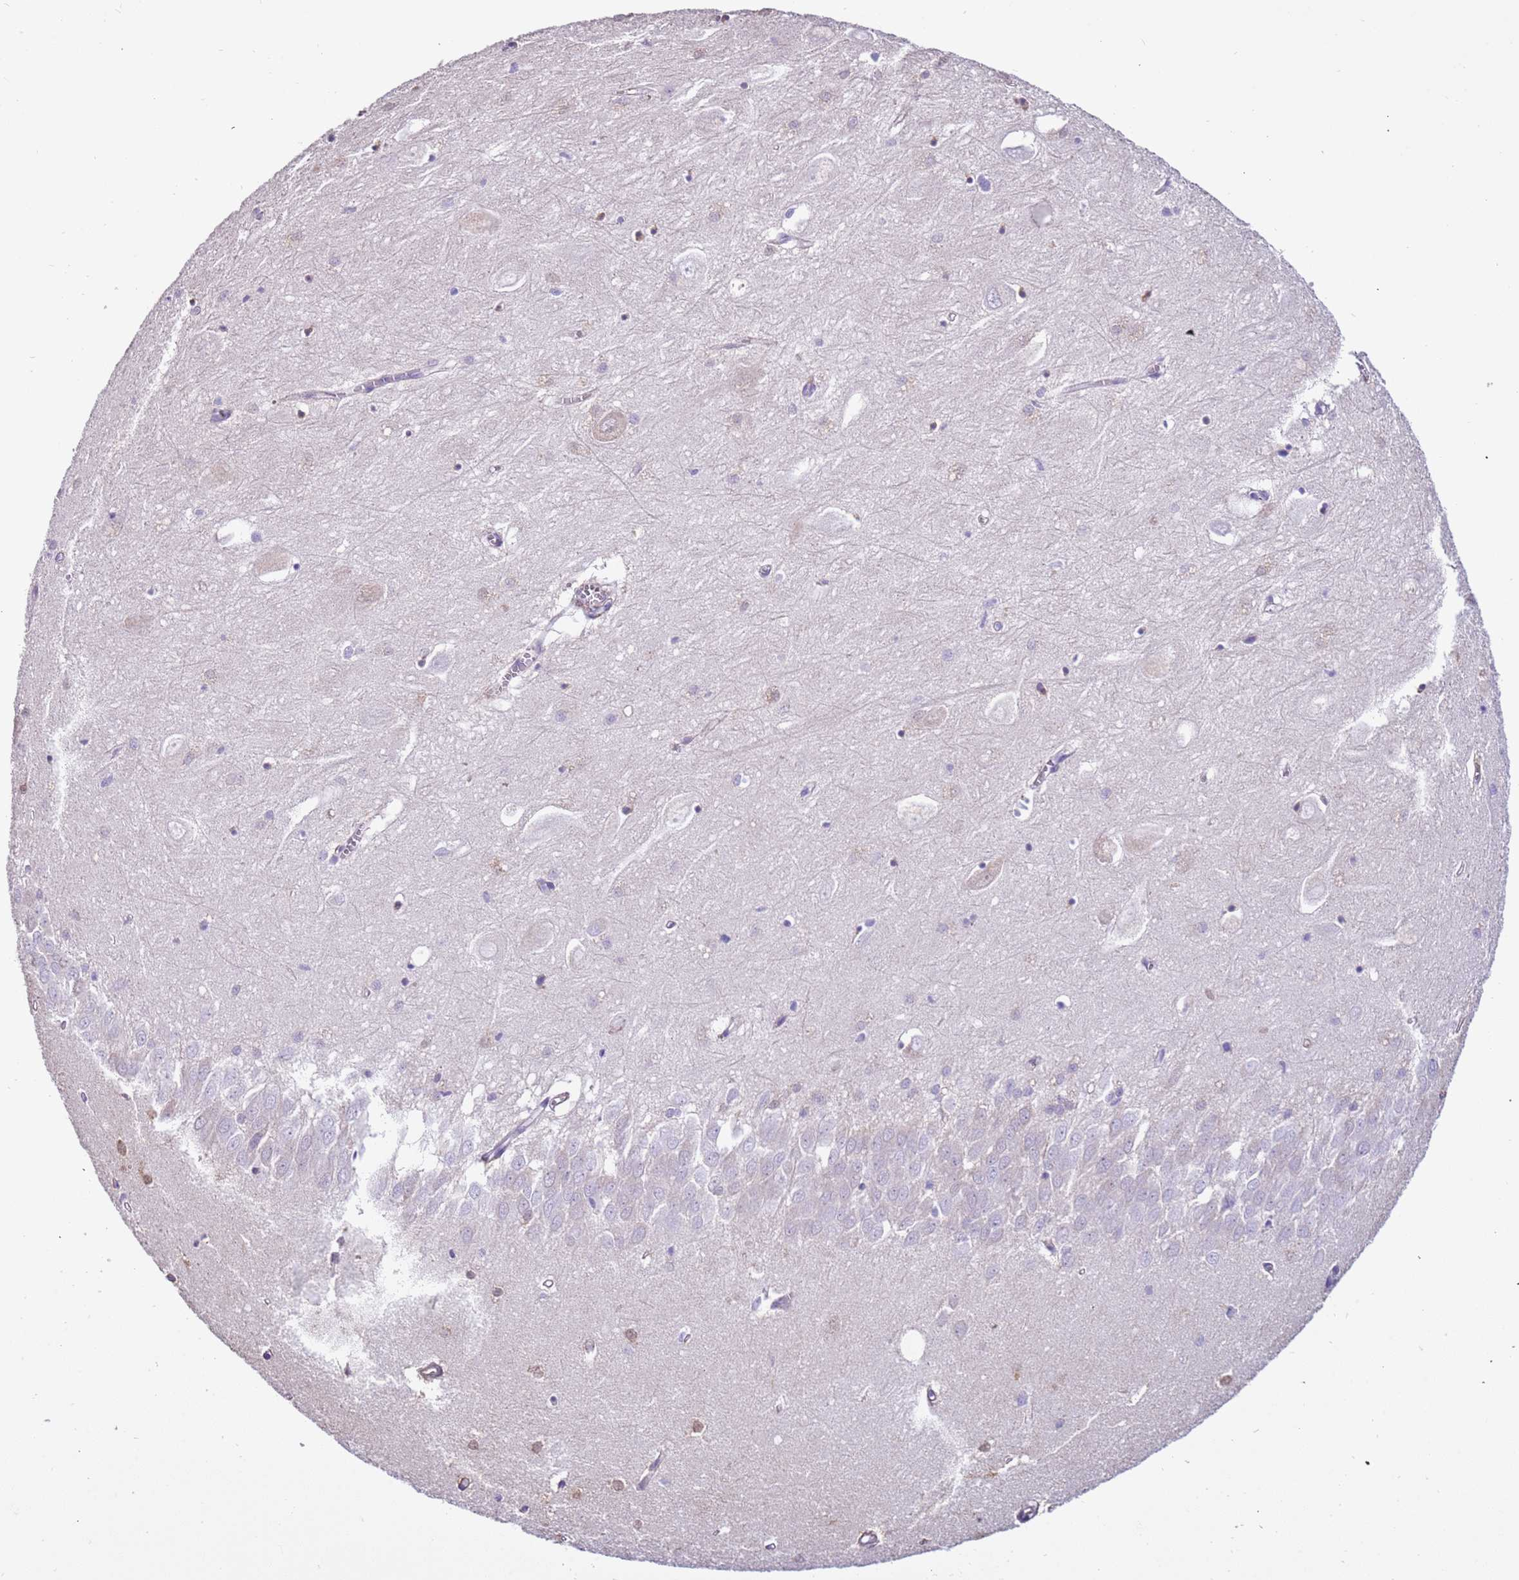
{"staining": {"intensity": "moderate", "quantity": "<25%", "location": "cytoplasmic/membranous"}, "tissue": "hippocampus", "cell_type": "Glial cells", "image_type": "normal", "snomed": [{"axis": "morphology", "description": "Normal tissue, NOS"}, {"axis": "topography", "description": "Hippocampus"}], "caption": "Glial cells show moderate cytoplasmic/membranous staining in about <25% of cells in benign hippocampus. The staining is performed using DAB brown chromogen to label protein expression. The nuclei are counter-stained blue using hematoxylin.", "gene": "PCGF2", "patient": {"sex": "female", "age": 64}}